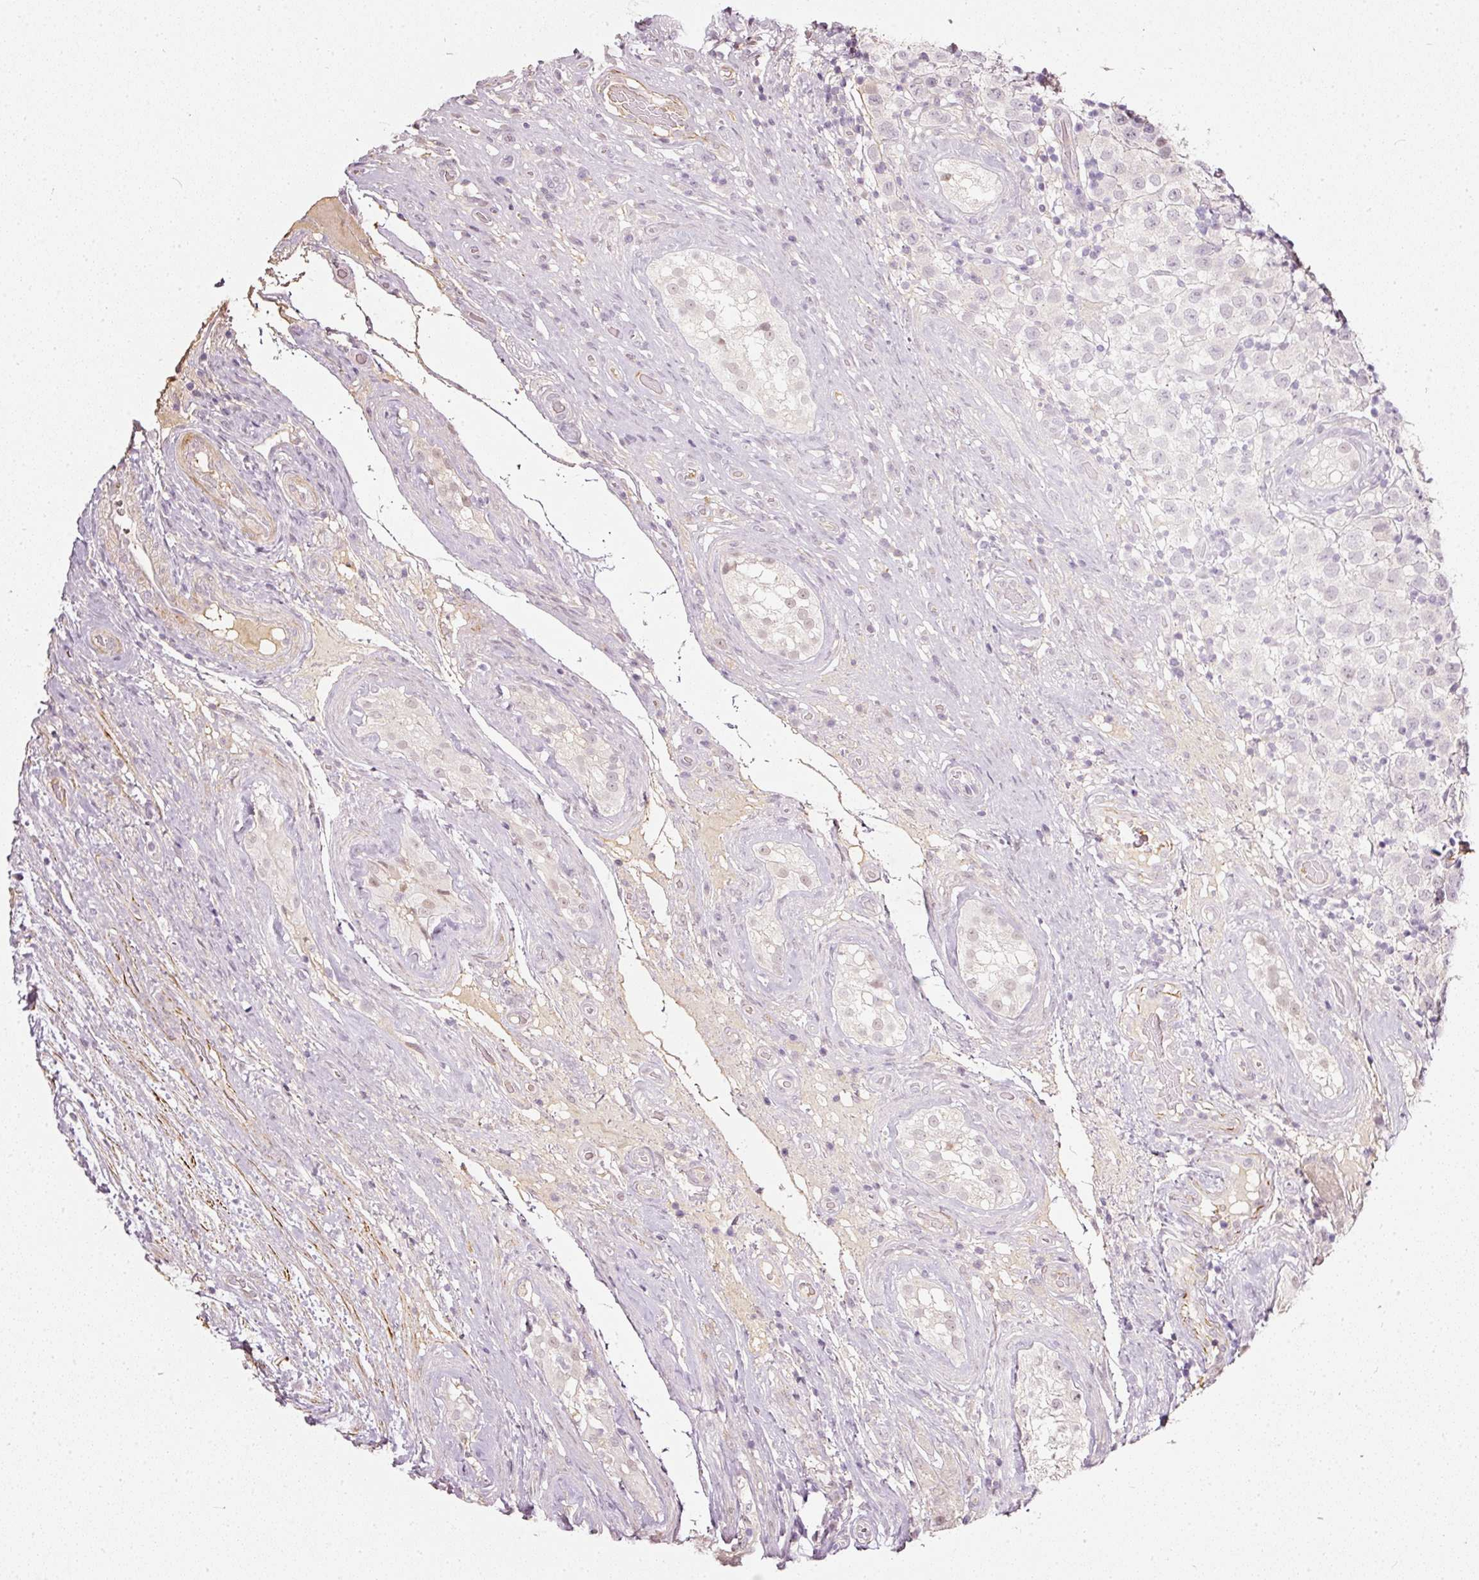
{"staining": {"intensity": "negative", "quantity": "none", "location": "none"}, "tissue": "testis cancer", "cell_type": "Tumor cells", "image_type": "cancer", "snomed": [{"axis": "morphology", "description": "Seminoma, NOS"}, {"axis": "morphology", "description": "Carcinoma, Embryonal, NOS"}, {"axis": "topography", "description": "Testis"}], "caption": "This is an IHC photomicrograph of human testis cancer (embryonal carcinoma). There is no expression in tumor cells.", "gene": "TOGARAM1", "patient": {"sex": "male", "age": 41}}